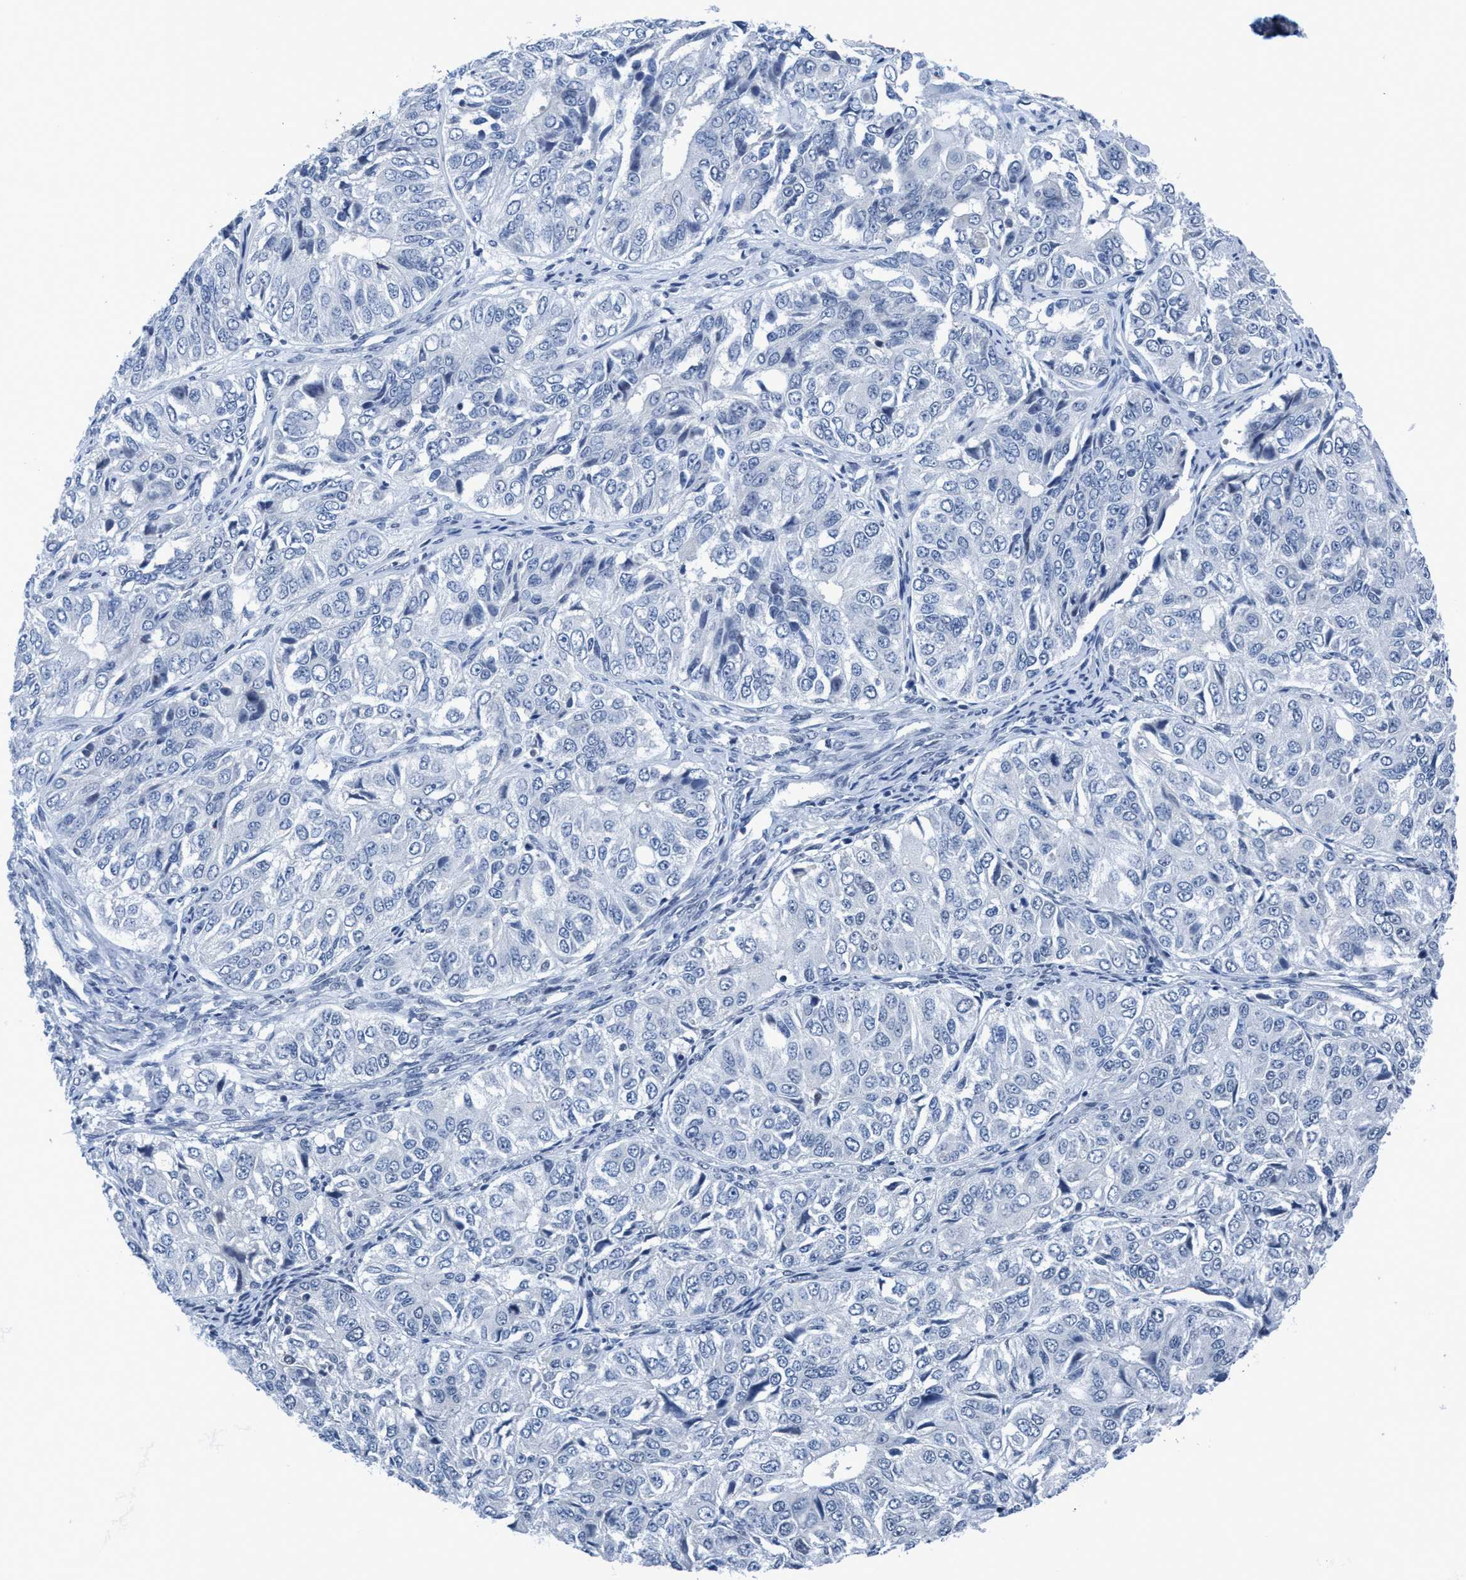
{"staining": {"intensity": "negative", "quantity": "none", "location": "none"}, "tissue": "ovarian cancer", "cell_type": "Tumor cells", "image_type": "cancer", "snomed": [{"axis": "morphology", "description": "Carcinoma, endometroid"}, {"axis": "topography", "description": "Ovary"}], "caption": "Image shows no significant protein expression in tumor cells of endometroid carcinoma (ovarian).", "gene": "DNAI1", "patient": {"sex": "female", "age": 51}}